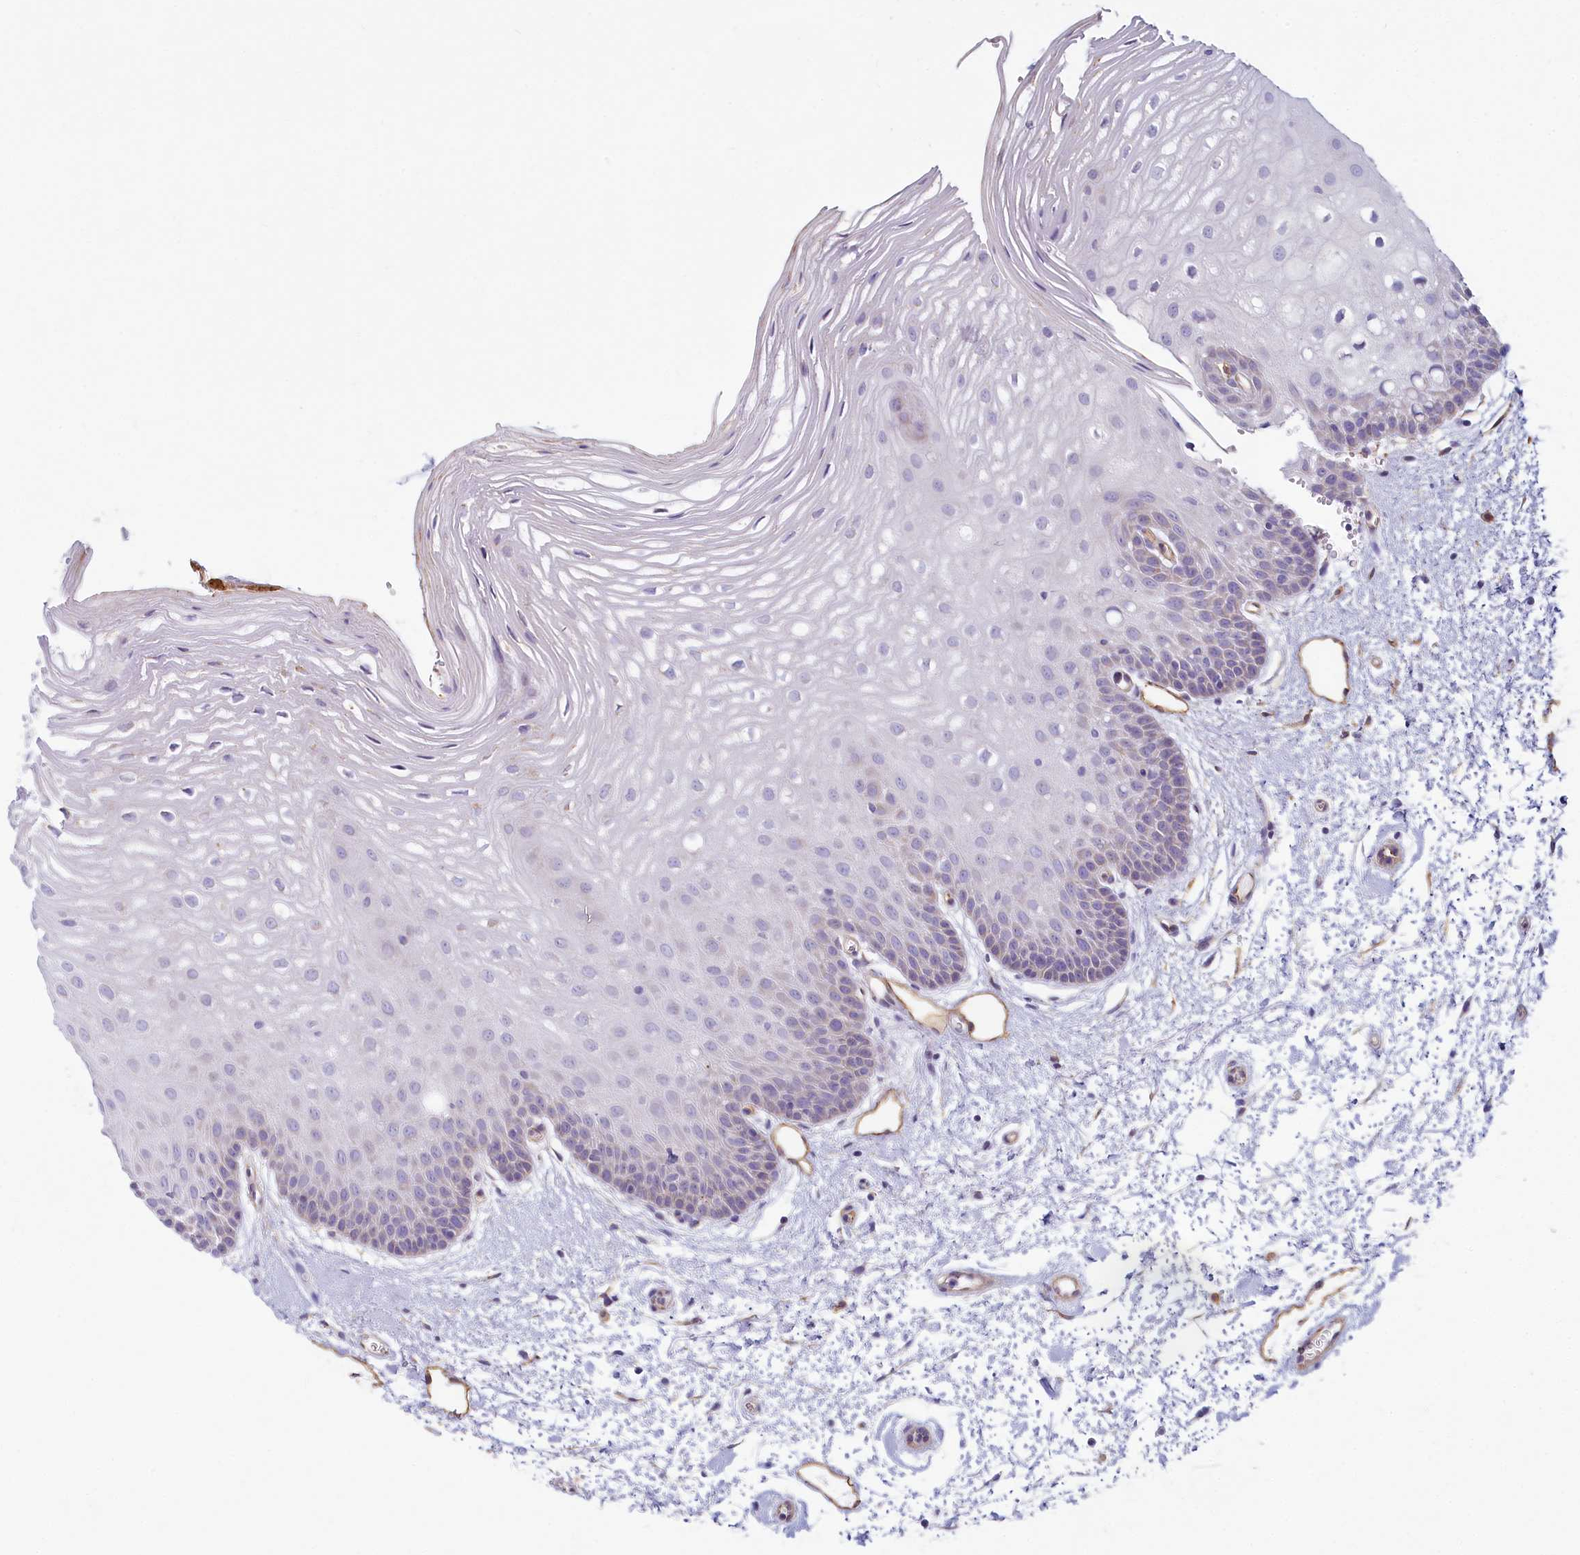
{"staining": {"intensity": "moderate", "quantity": "<25%", "location": "cytoplasmic/membranous"}, "tissue": "oral mucosa", "cell_type": "Squamous epithelial cells", "image_type": "normal", "snomed": [{"axis": "morphology", "description": "Normal tissue, NOS"}, {"axis": "topography", "description": "Oral tissue"}, {"axis": "topography", "description": "Tounge, NOS"}], "caption": "Immunohistochemistry (IHC) of unremarkable oral mucosa demonstrates low levels of moderate cytoplasmic/membranous expression in about <25% of squamous epithelial cells. Nuclei are stained in blue.", "gene": "LMOD3", "patient": {"sex": "female", "age": 73}}